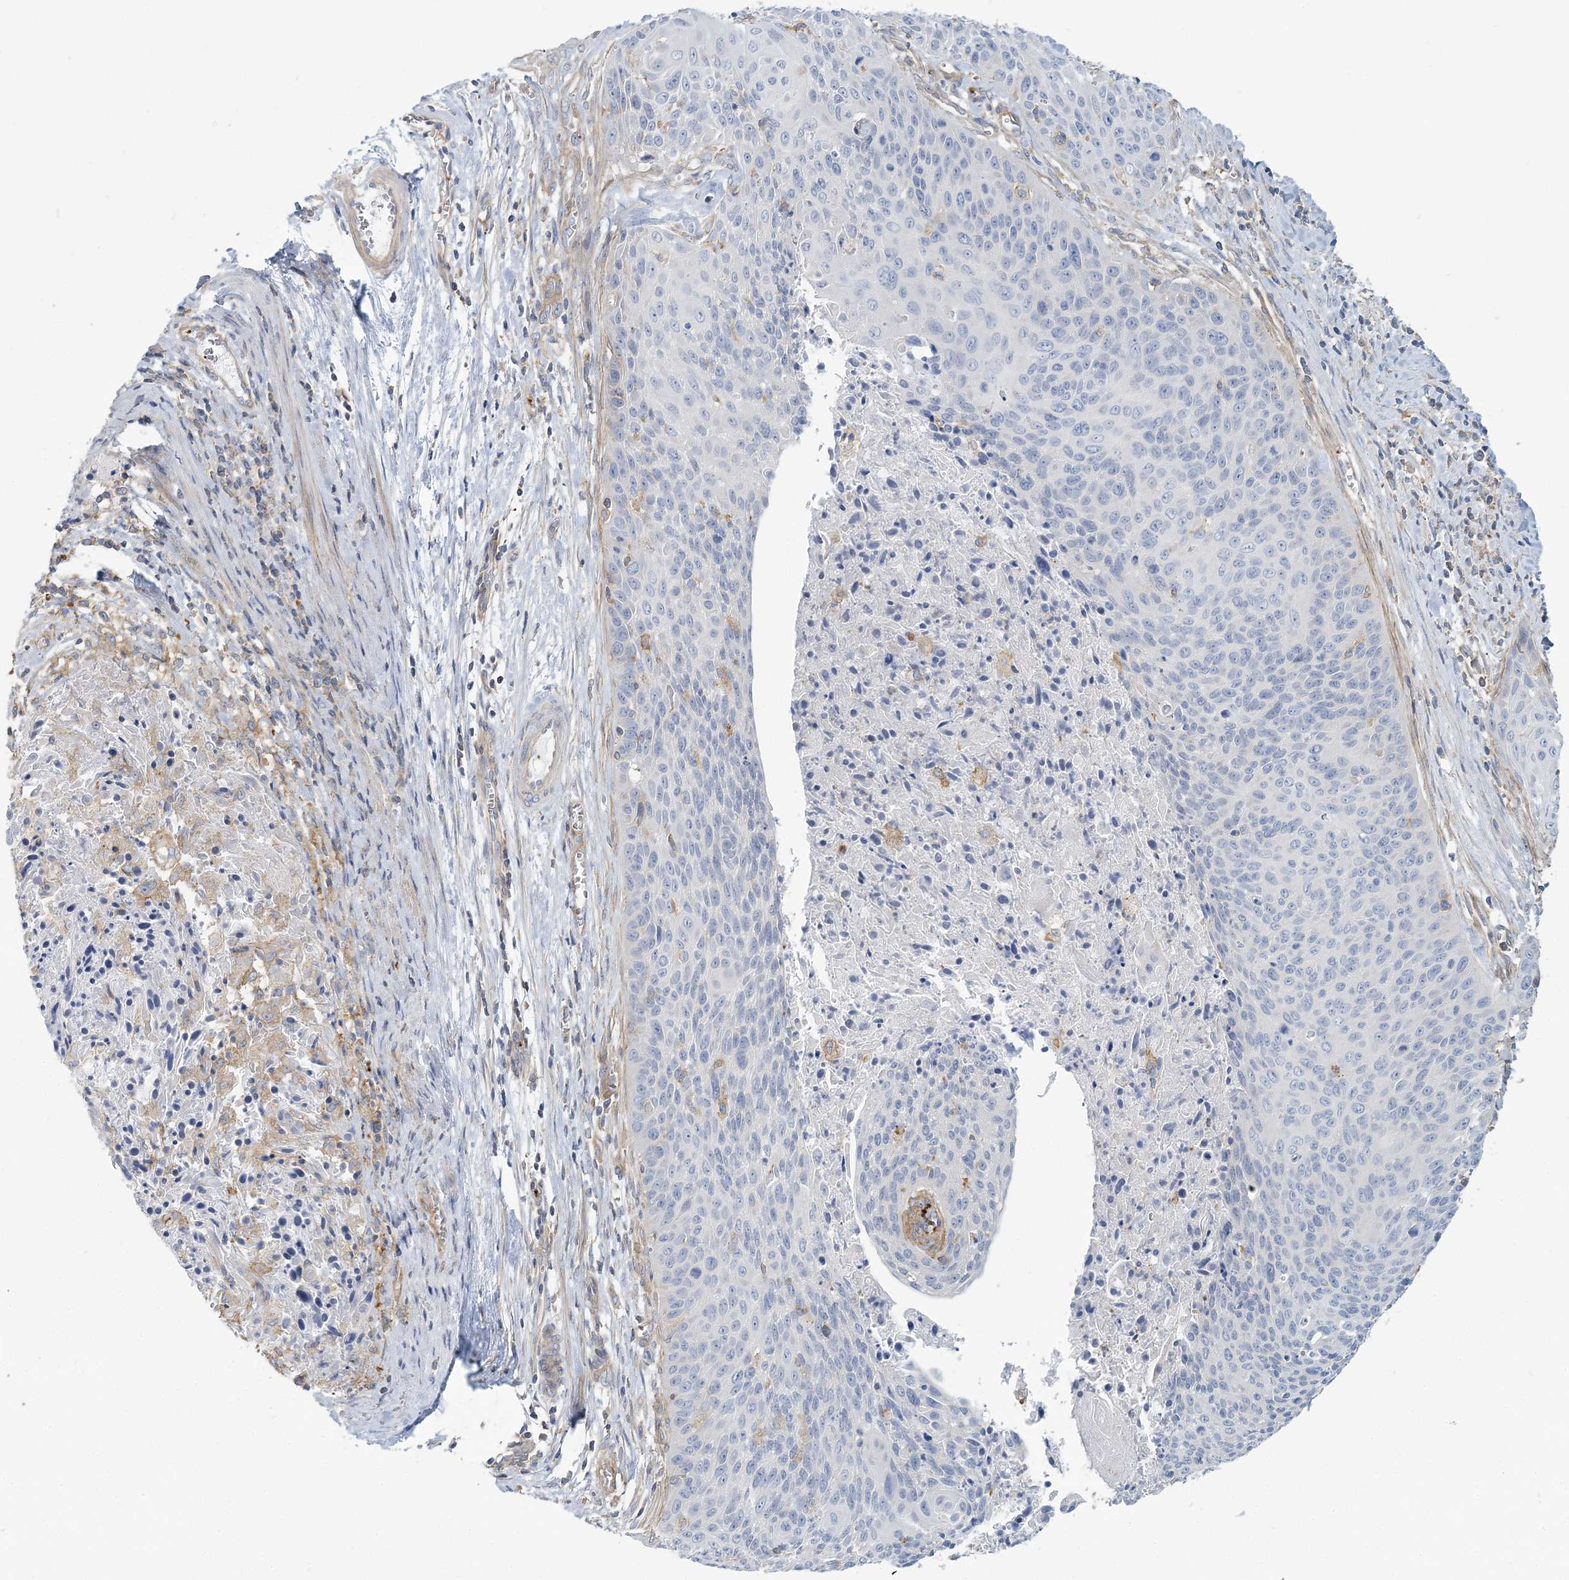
{"staining": {"intensity": "negative", "quantity": "none", "location": "none"}, "tissue": "cervical cancer", "cell_type": "Tumor cells", "image_type": "cancer", "snomed": [{"axis": "morphology", "description": "Squamous cell carcinoma, NOS"}, {"axis": "topography", "description": "Cervix"}], "caption": "Image shows no protein staining in tumor cells of squamous cell carcinoma (cervical) tissue.", "gene": "CUEDC2", "patient": {"sex": "female", "age": 55}}